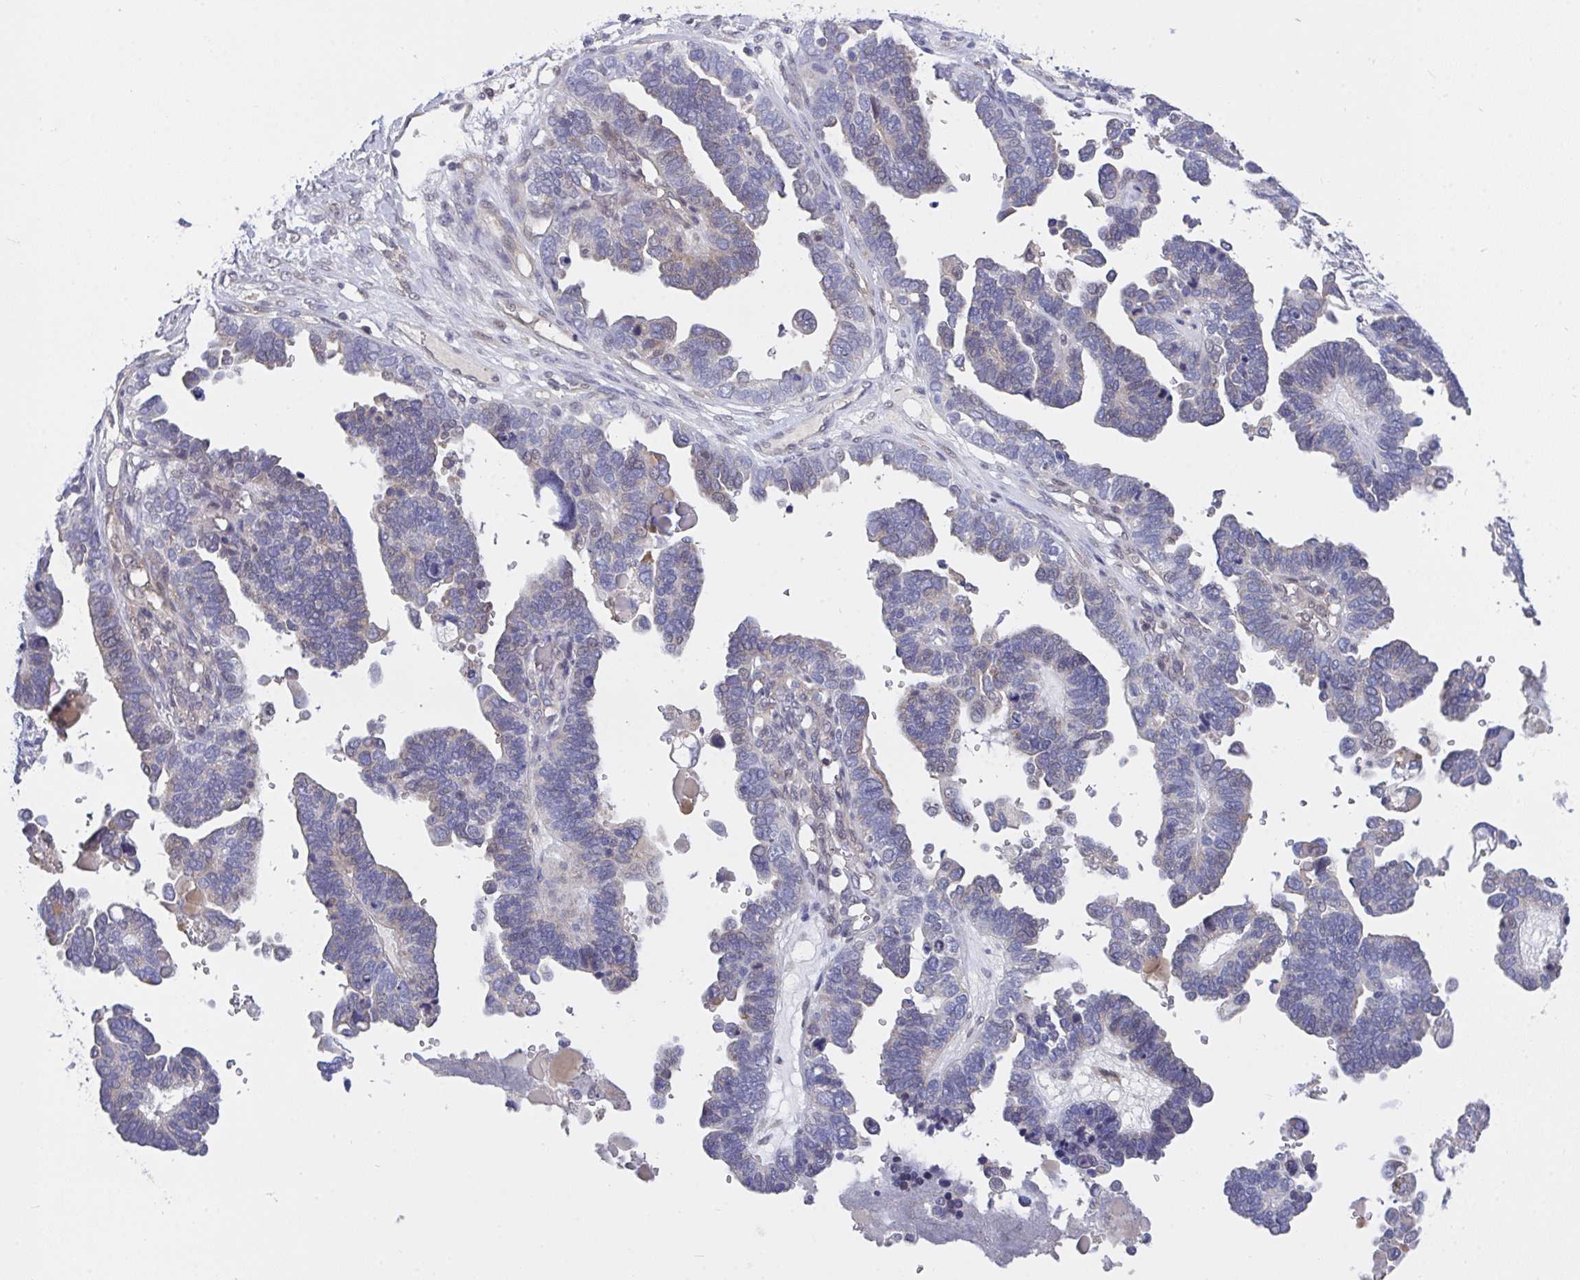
{"staining": {"intensity": "negative", "quantity": "none", "location": "none"}, "tissue": "ovarian cancer", "cell_type": "Tumor cells", "image_type": "cancer", "snomed": [{"axis": "morphology", "description": "Cystadenocarcinoma, serous, NOS"}, {"axis": "topography", "description": "Ovary"}], "caption": "There is no significant staining in tumor cells of serous cystadenocarcinoma (ovarian).", "gene": "L3HYPDH", "patient": {"sex": "female", "age": 51}}